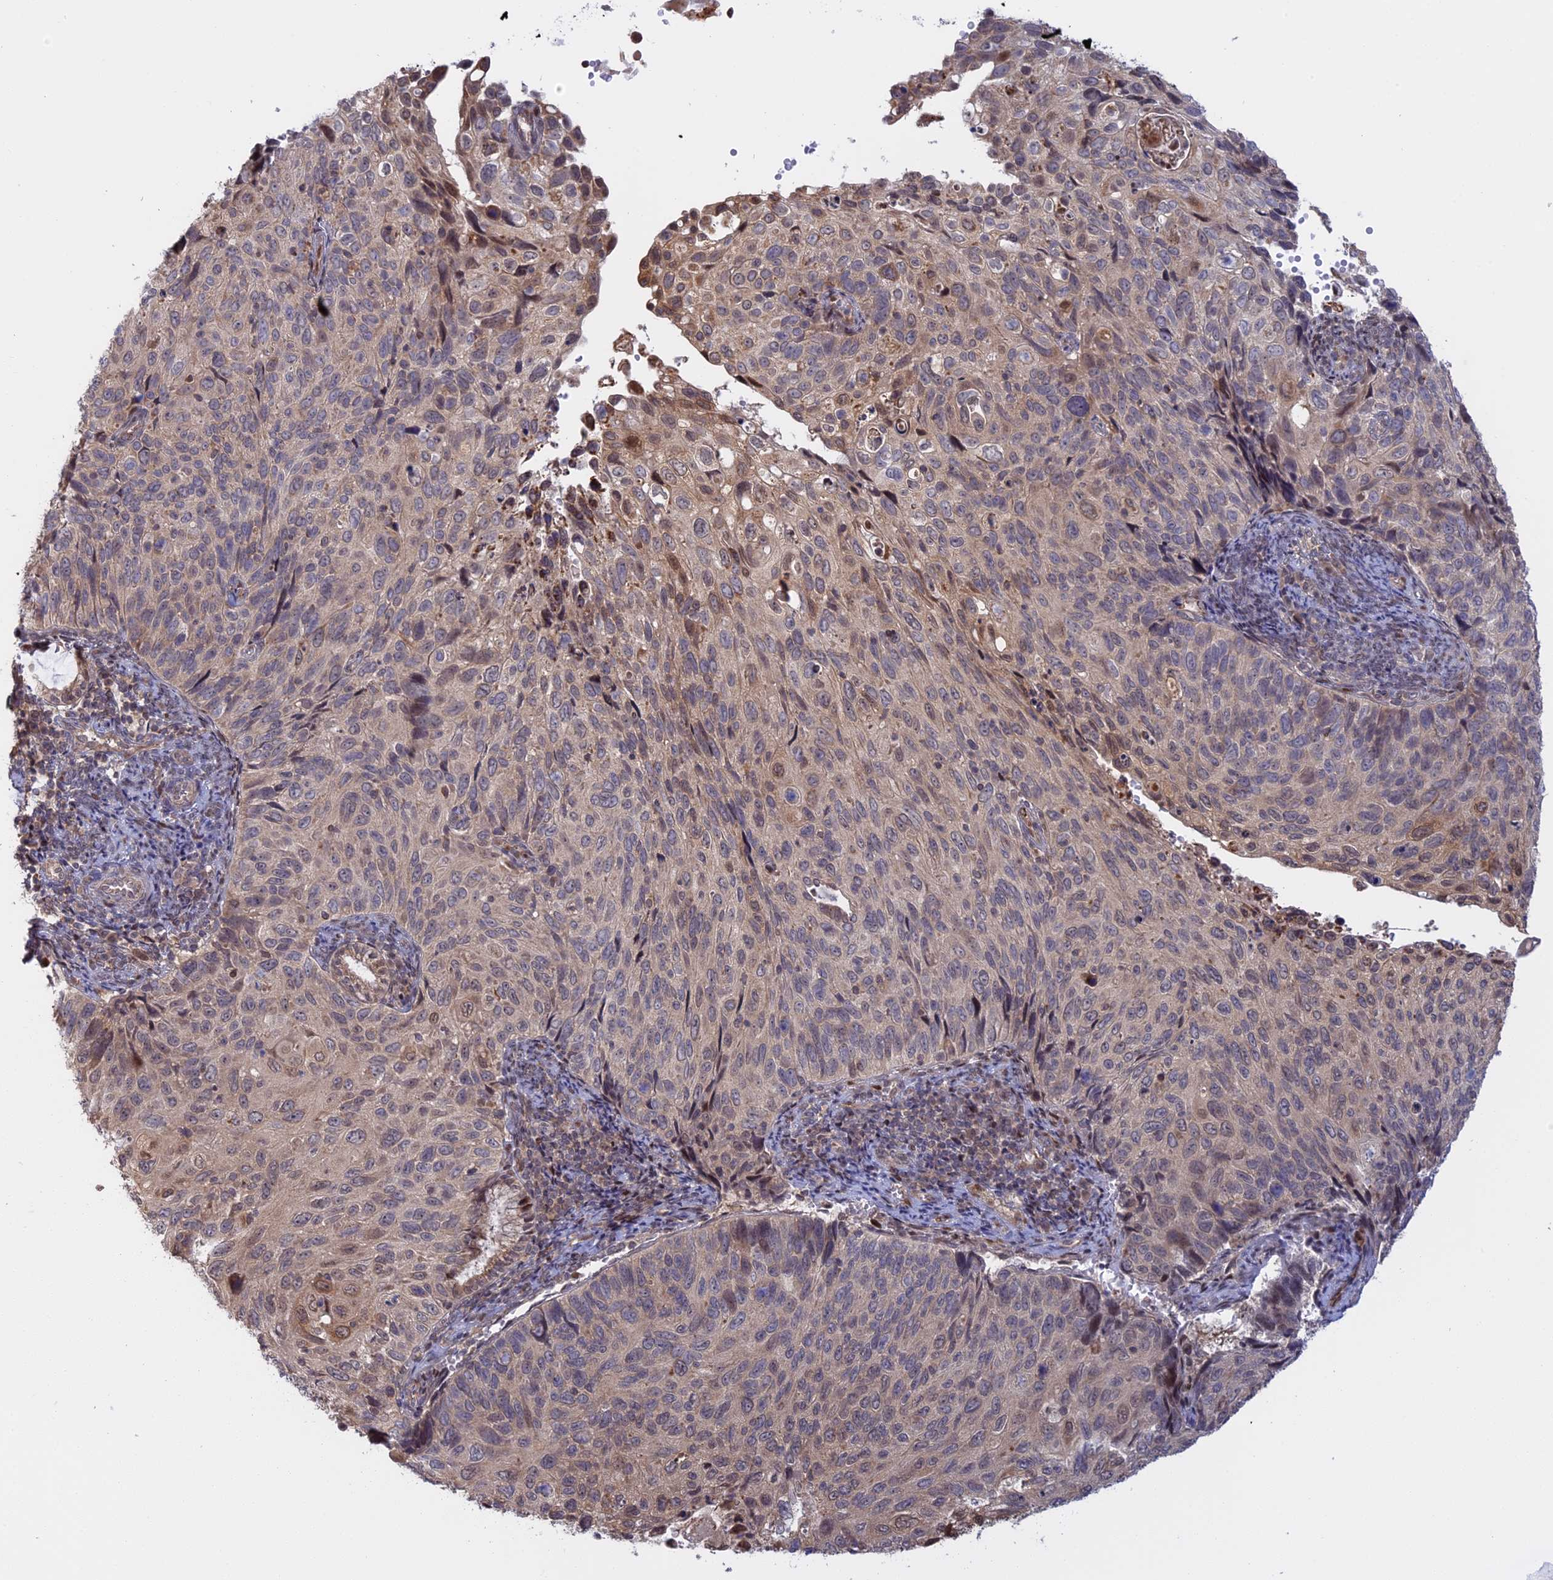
{"staining": {"intensity": "weak", "quantity": "<25%", "location": "cytoplasmic/membranous,nuclear"}, "tissue": "cervical cancer", "cell_type": "Tumor cells", "image_type": "cancer", "snomed": [{"axis": "morphology", "description": "Squamous cell carcinoma, NOS"}, {"axis": "topography", "description": "Cervix"}], "caption": "This is an immunohistochemistry (IHC) histopathology image of human cervical cancer. There is no positivity in tumor cells.", "gene": "GSKIP", "patient": {"sex": "female", "age": 70}}